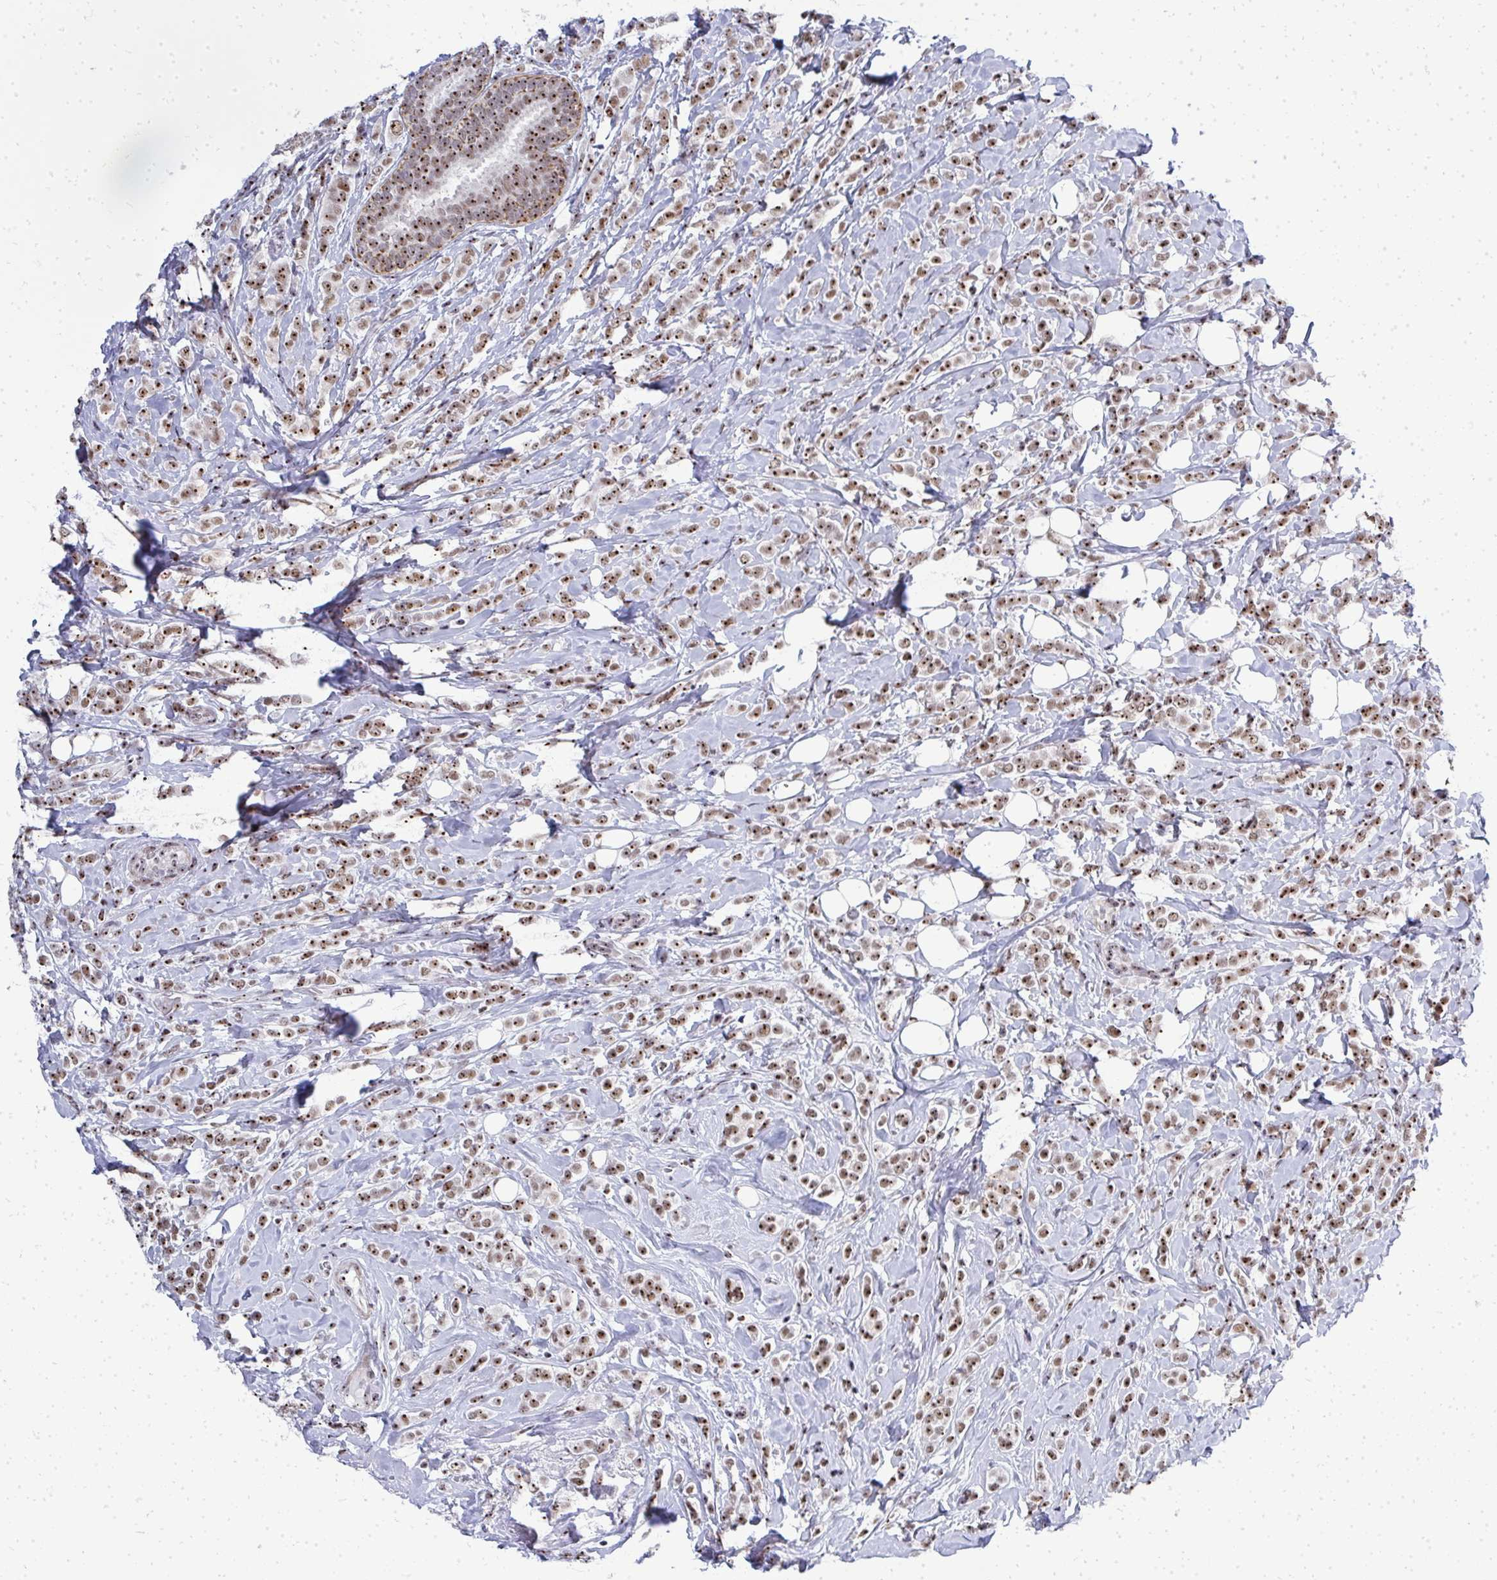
{"staining": {"intensity": "moderate", "quantity": ">75%", "location": "nuclear"}, "tissue": "breast cancer", "cell_type": "Tumor cells", "image_type": "cancer", "snomed": [{"axis": "morphology", "description": "Lobular carcinoma"}, {"axis": "topography", "description": "Breast"}], "caption": "Immunohistochemical staining of human breast lobular carcinoma exhibits moderate nuclear protein expression in about >75% of tumor cells.", "gene": "SIRT7", "patient": {"sex": "female", "age": 49}}